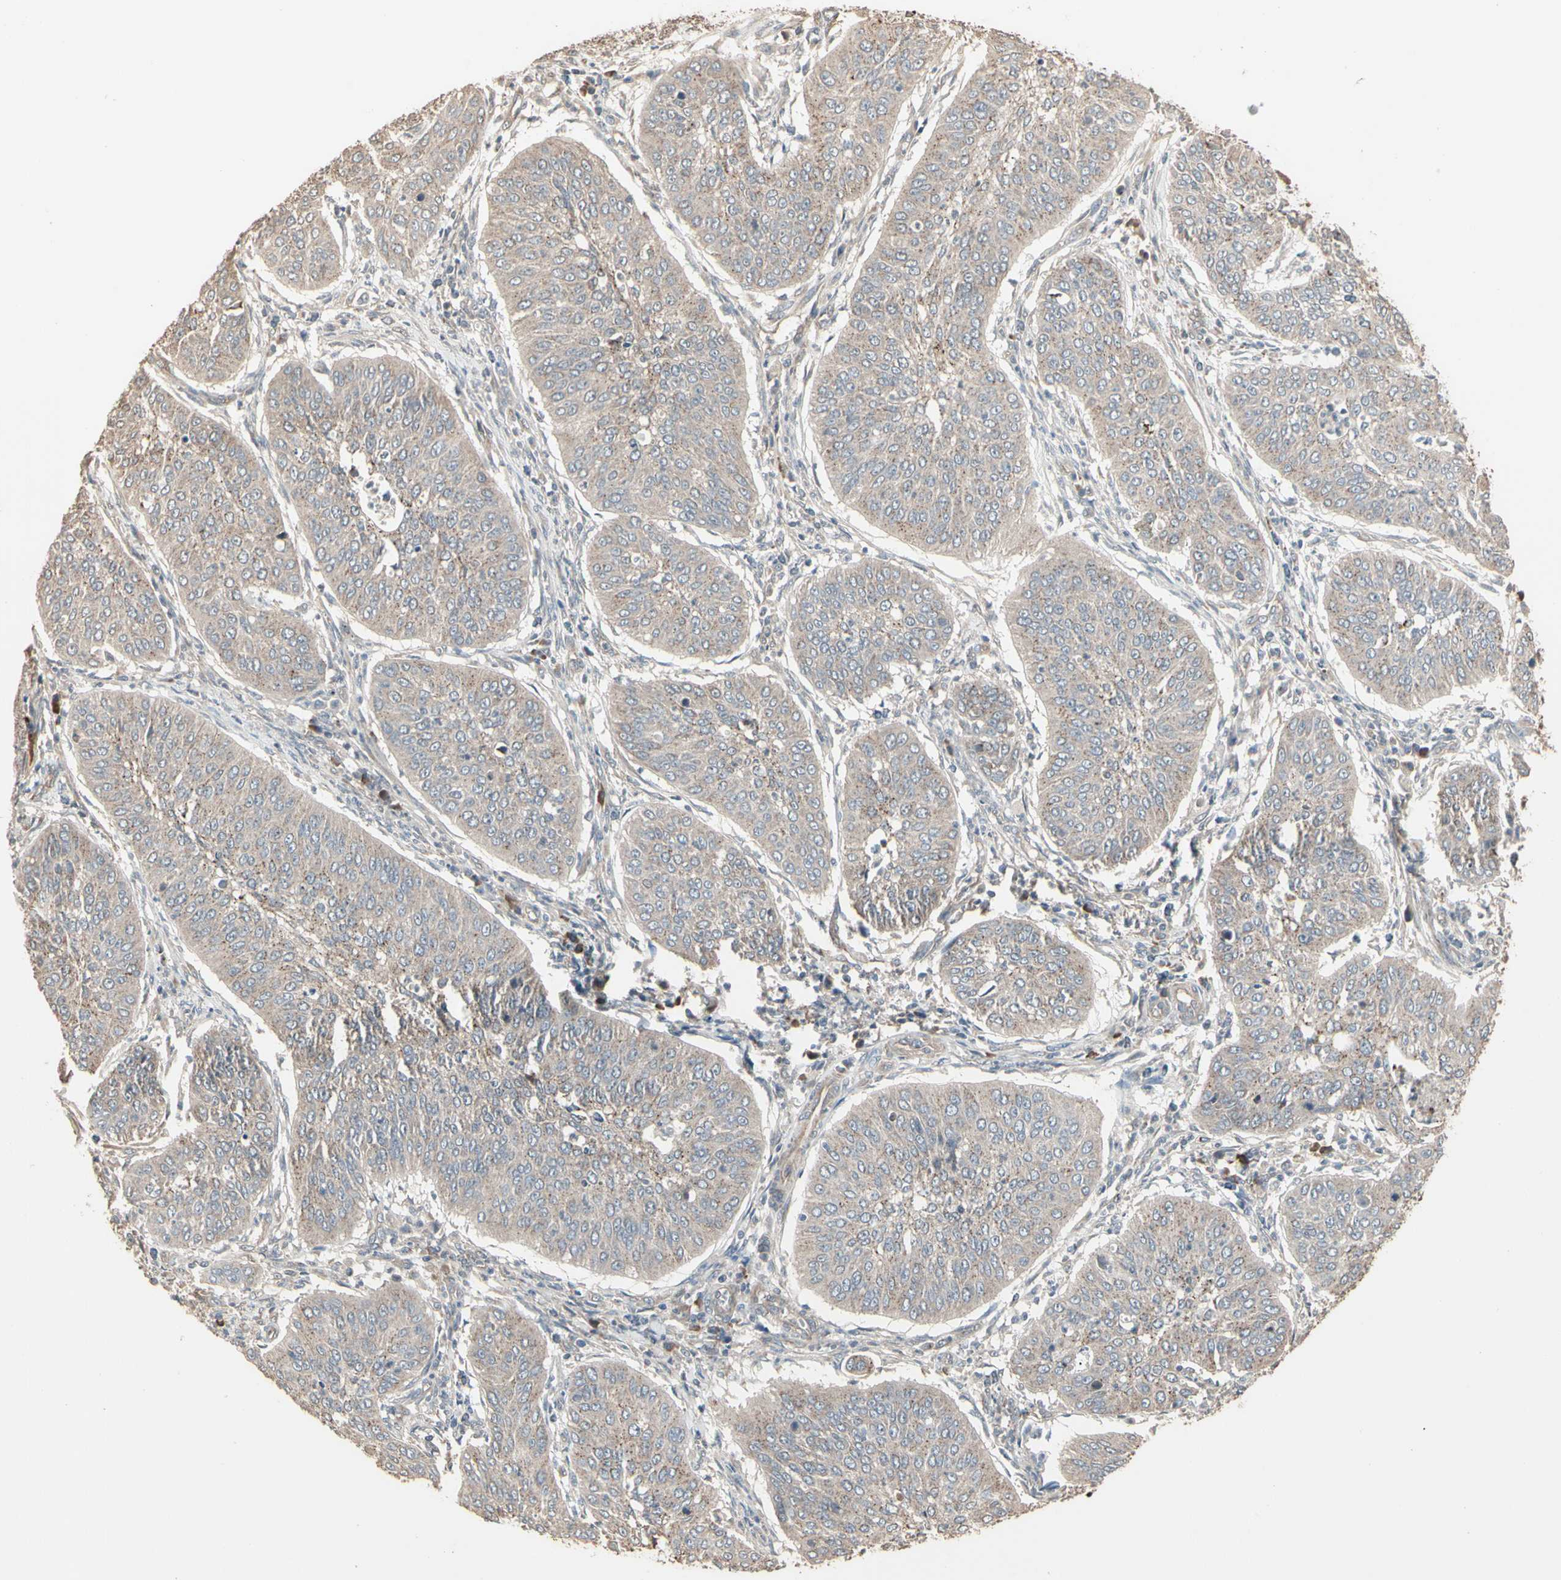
{"staining": {"intensity": "weak", "quantity": ">75%", "location": "cytoplasmic/membranous"}, "tissue": "cervical cancer", "cell_type": "Tumor cells", "image_type": "cancer", "snomed": [{"axis": "morphology", "description": "Normal tissue, NOS"}, {"axis": "morphology", "description": "Squamous cell carcinoma, NOS"}, {"axis": "topography", "description": "Cervix"}], "caption": "The immunohistochemical stain labels weak cytoplasmic/membranous expression in tumor cells of cervical cancer (squamous cell carcinoma) tissue.", "gene": "GALNT3", "patient": {"sex": "female", "age": 39}}